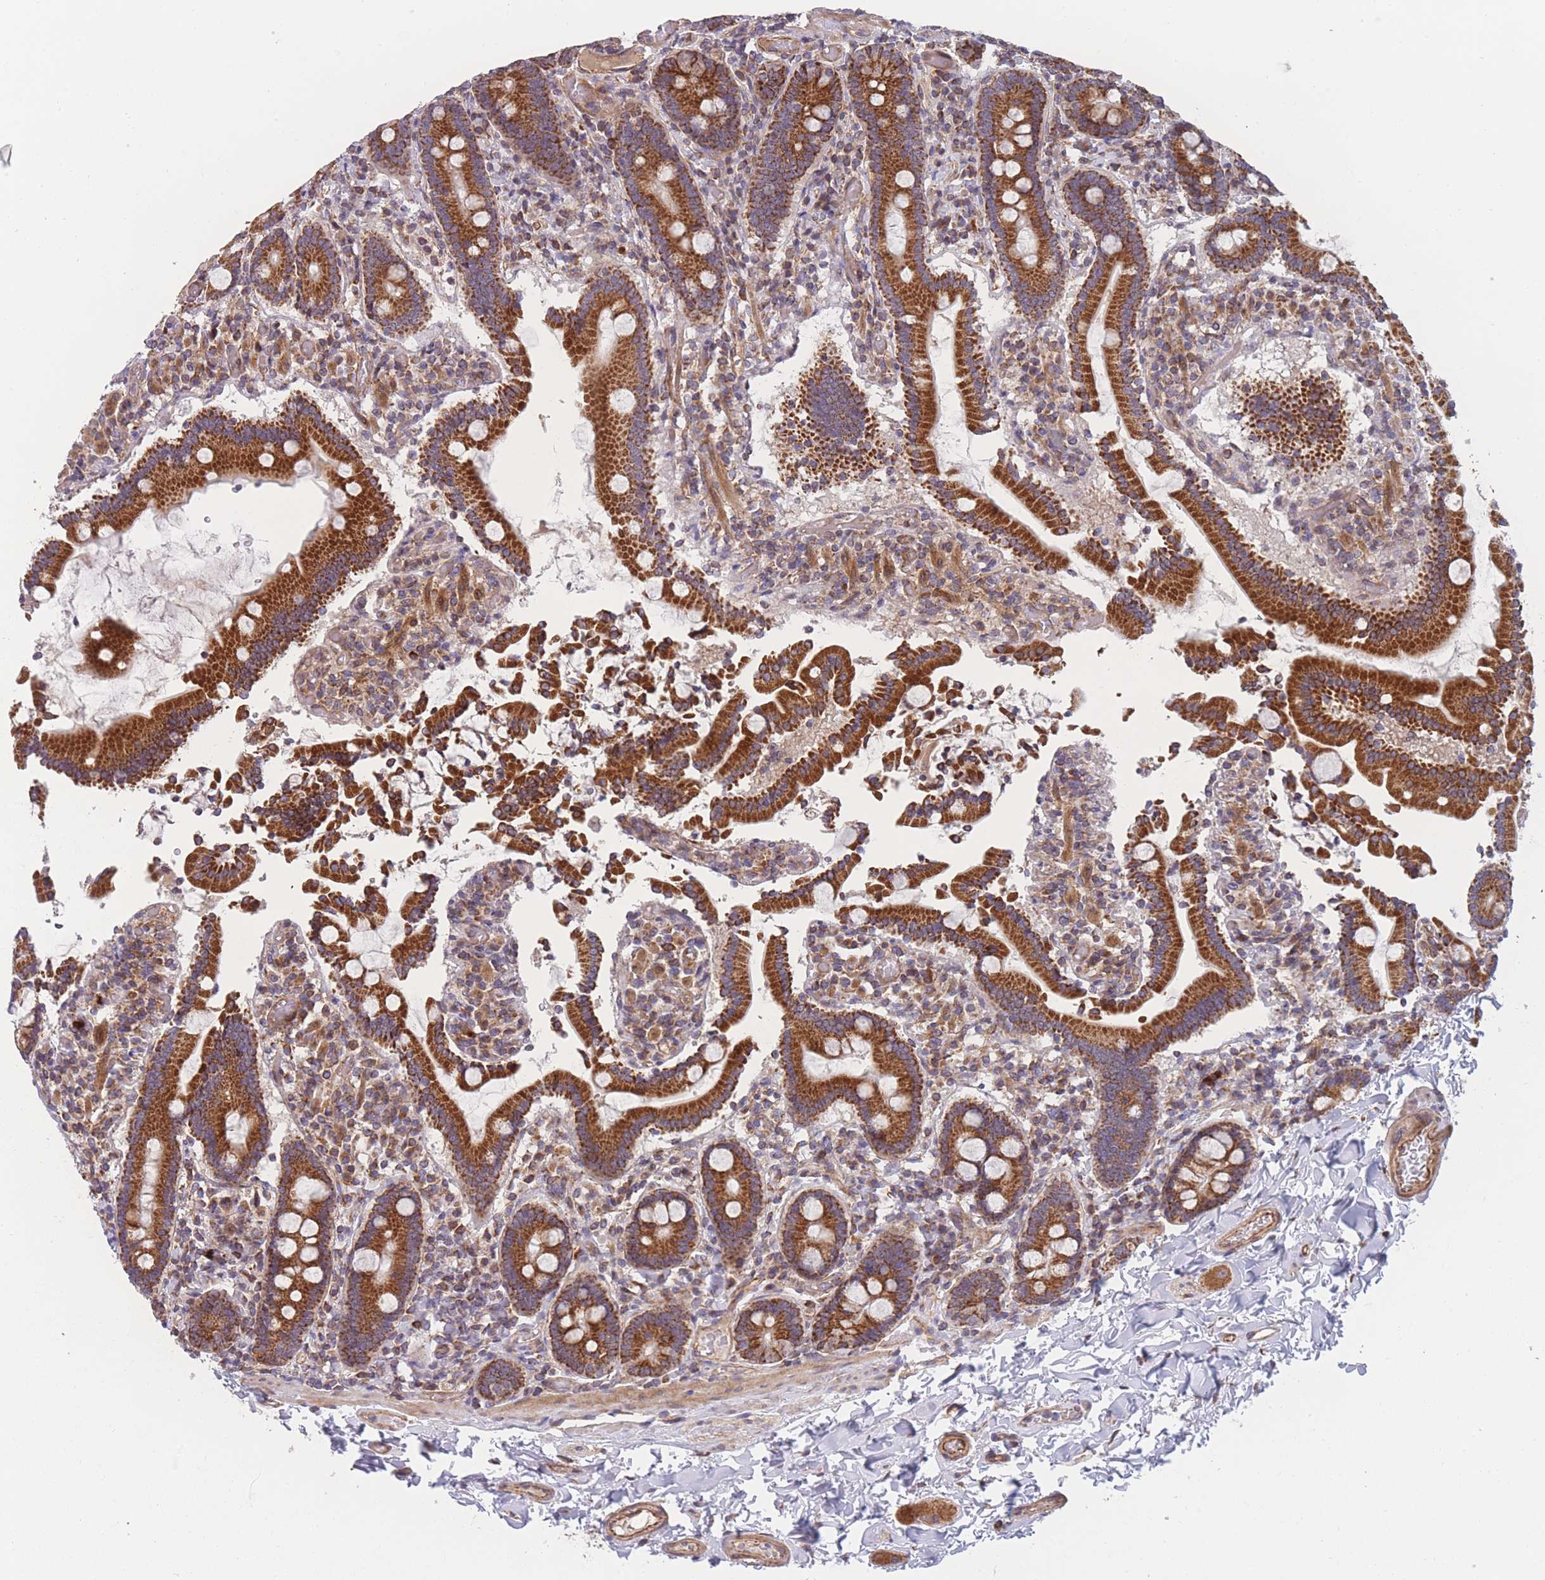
{"staining": {"intensity": "strong", "quantity": ">75%", "location": "cytoplasmic/membranous"}, "tissue": "duodenum", "cell_type": "Glandular cells", "image_type": "normal", "snomed": [{"axis": "morphology", "description": "Normal tissue, NOS"}, {"axis": "topography", "description": "Duodenum"}], "caption": "The image shows a brown stain indicating the presence of a protein in the cytoplasmic/membranous of glandular cells in duodenum.", "gene": "MTRES1", "patient": {"sex": "male", "age": 55}}